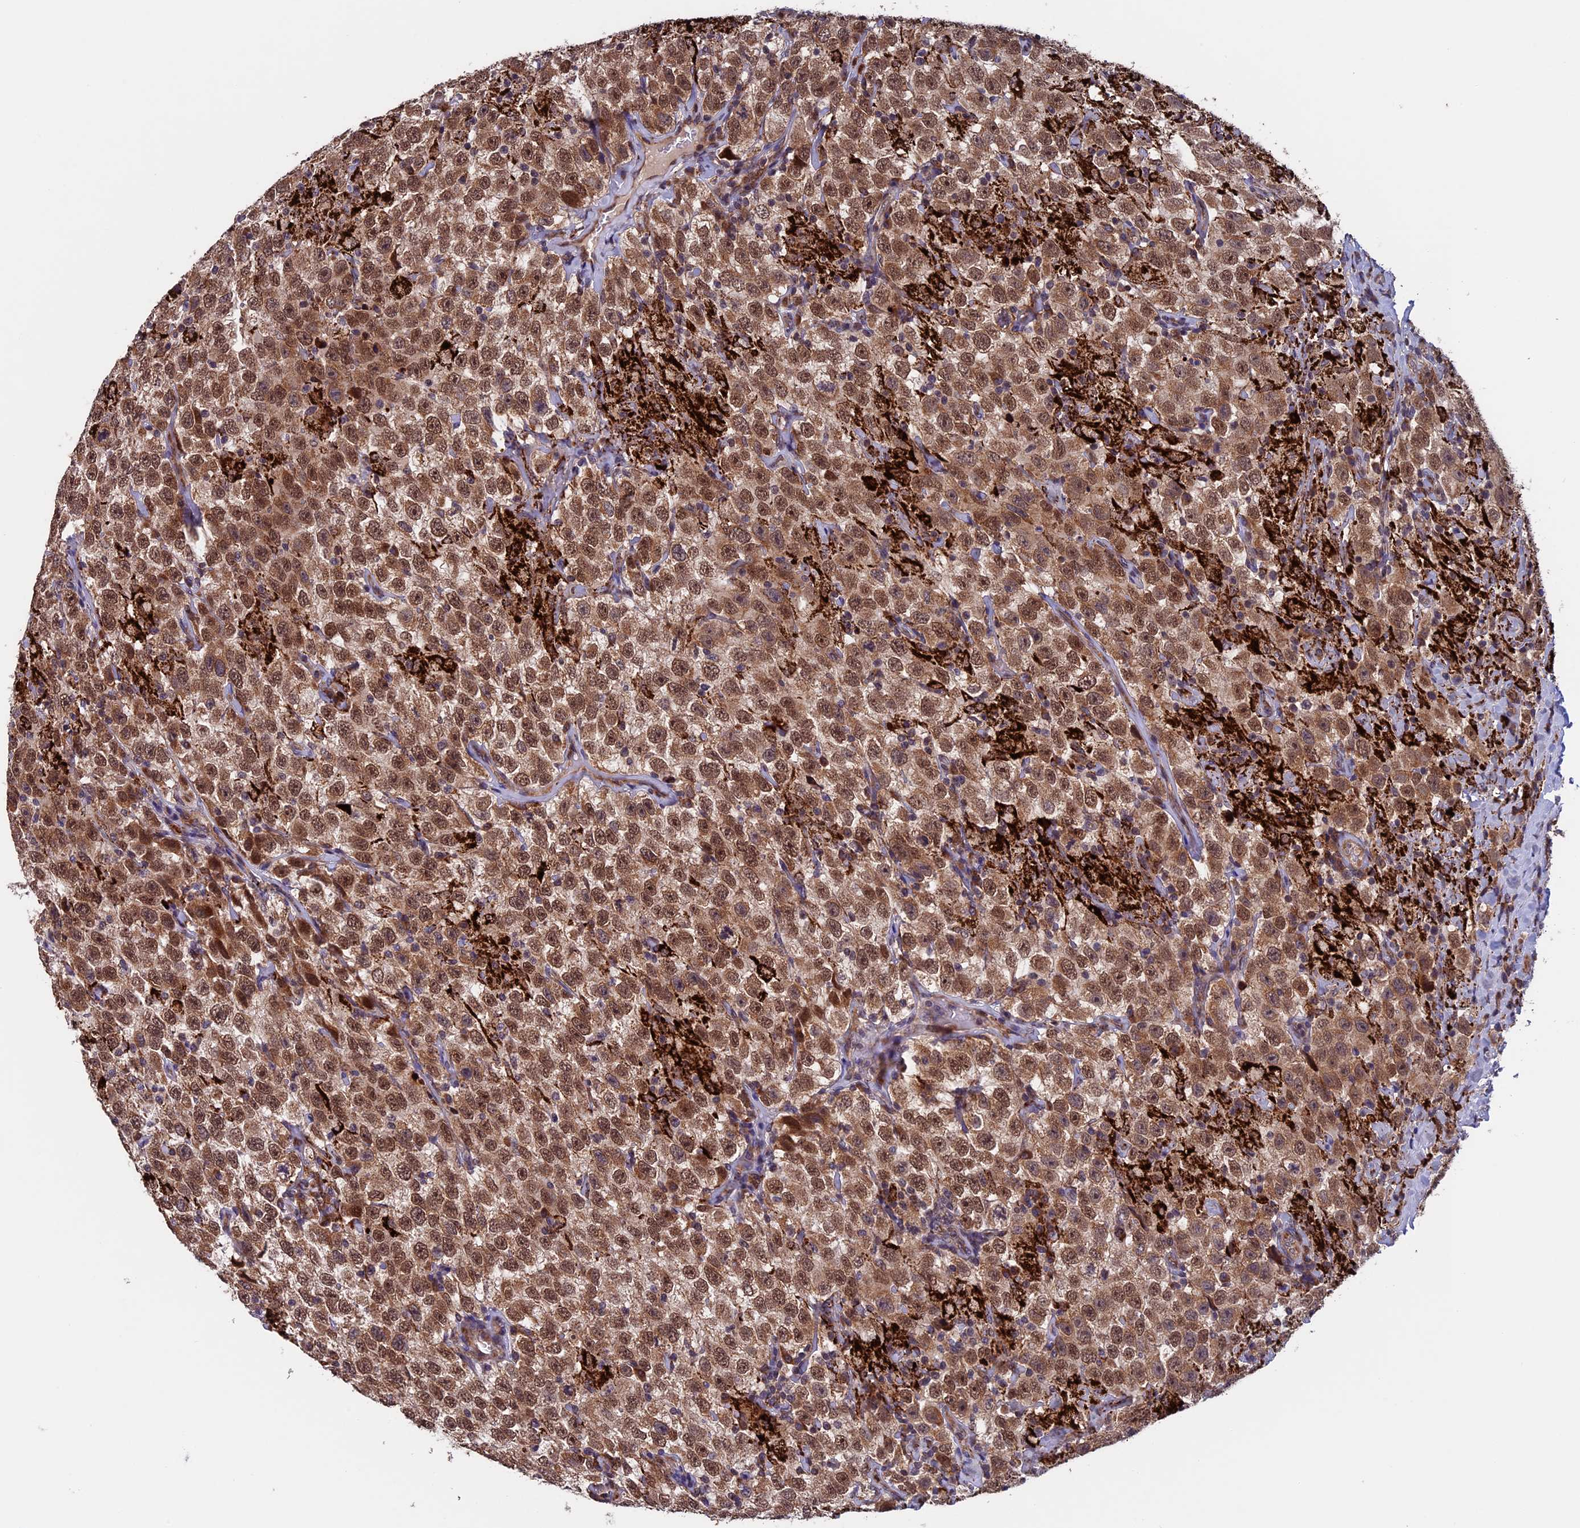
{"staining": {"intensity": "moderate", "quantity": ">75%", "location": "cytoplasmic/membranous,nuclear"}, "tissue": "testis cancer", "cell_type": "Tumor cells", "image_type": "cancer", "snomed": [{"axis": "morphology", "description": "Seminoma, NOS"}, {"axis": "topography", "description": "Testis"}], "caption": "Immunohistochemistry (IHC) micrograph of testis seminoma stained for a protein (brown), which exhibits medium levels of moderate cytoplasmic/membranous and nuclear positivity in about >75% of tumor cells.", "gene": "RNF17", "patient": {"sex": "male", "age": 41}}